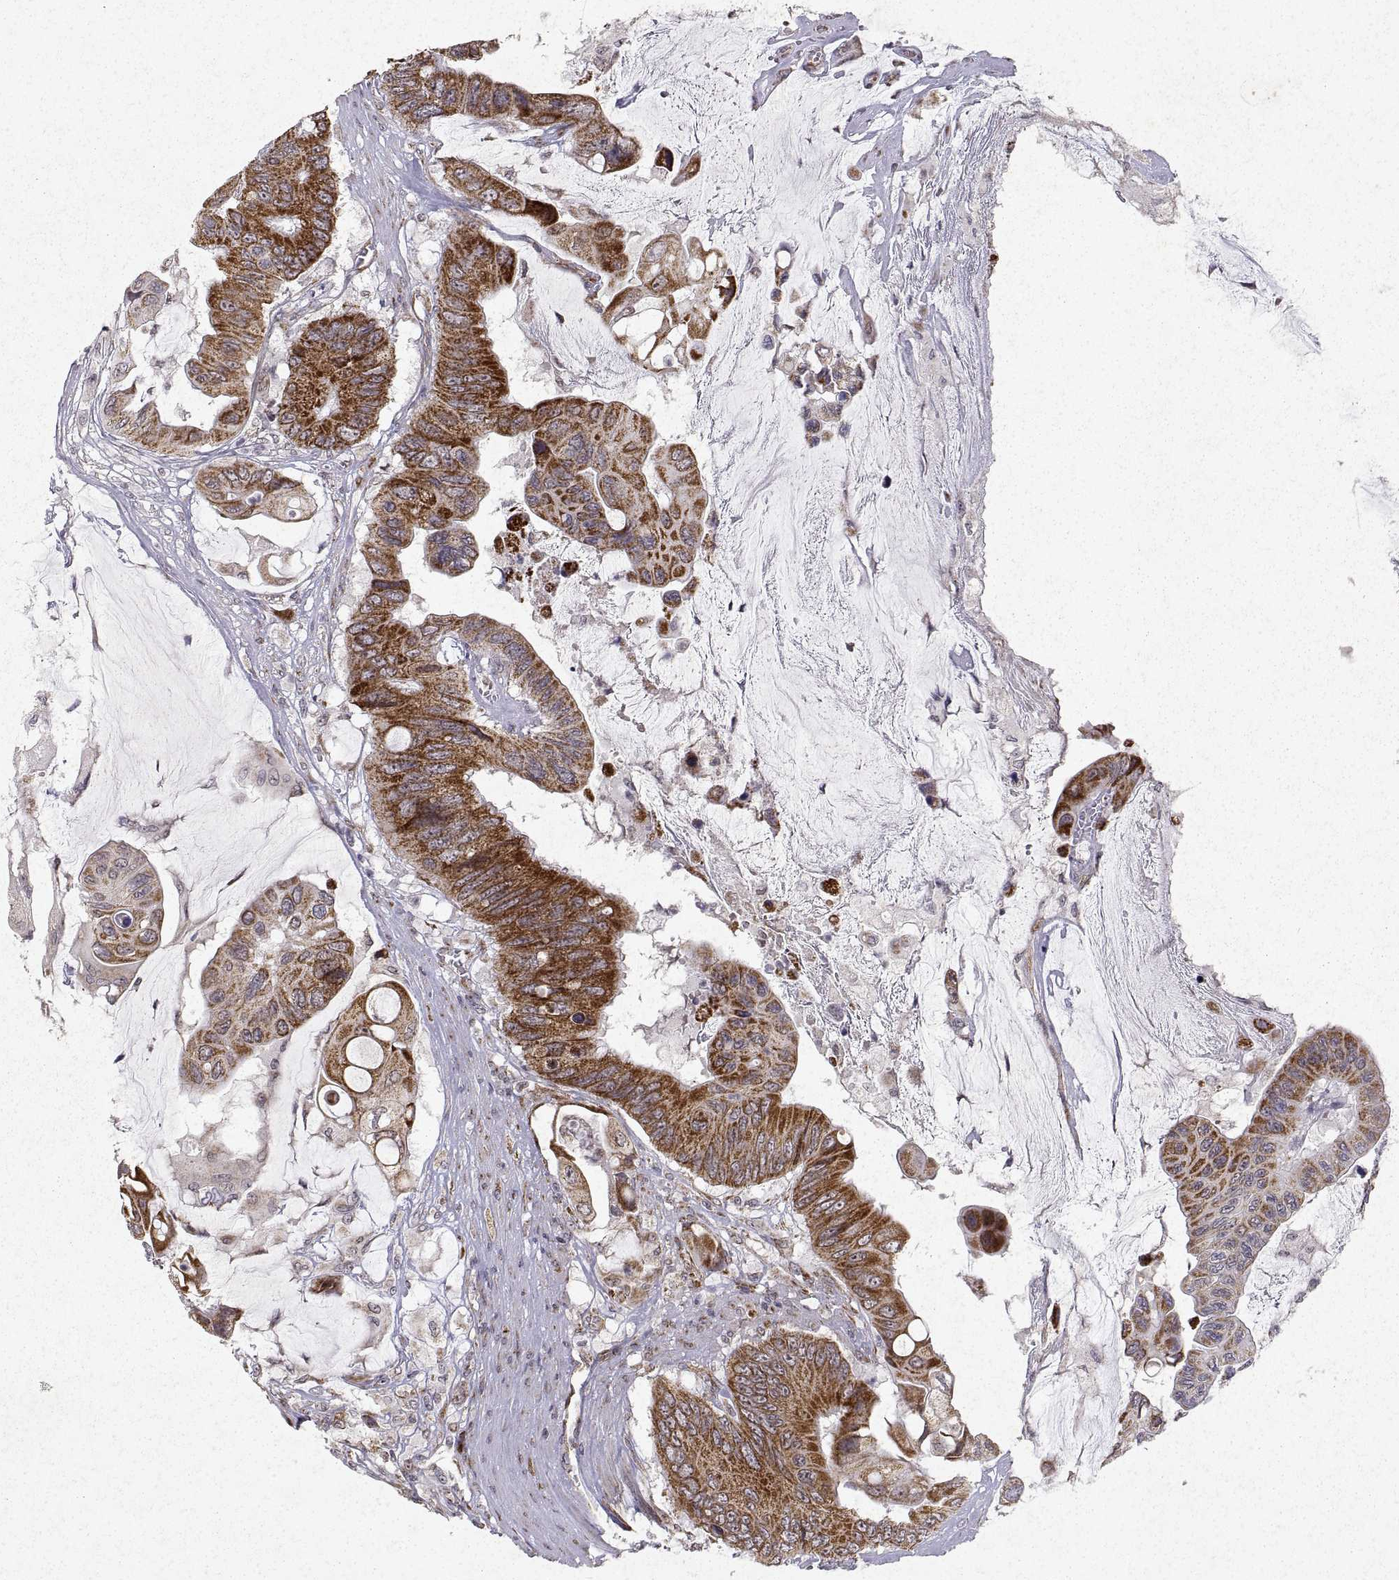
{"staining": {"intensity": "strong", "quantity": "25%-75%", "location": "cytoplasmic/membranous"}, "tissue": "colorectal cancer", "cell_type": "Tumor cells", "image_type": "cancer", "snomed": [{"axis": "morphology", "description": "Adenocarcinoma, NOS"}, {"axis": "topography", "description": "Rectum"}], "caption": "Brown immunohistochemical staining in human colorectal cancer demonstrates strong cytoplasmic/membranous staining in about 25%-75% of tumor cells. Nuclei are stained in blue.", "gene": "MANBAL", "patient": {"sex": "male", "age": 63}}